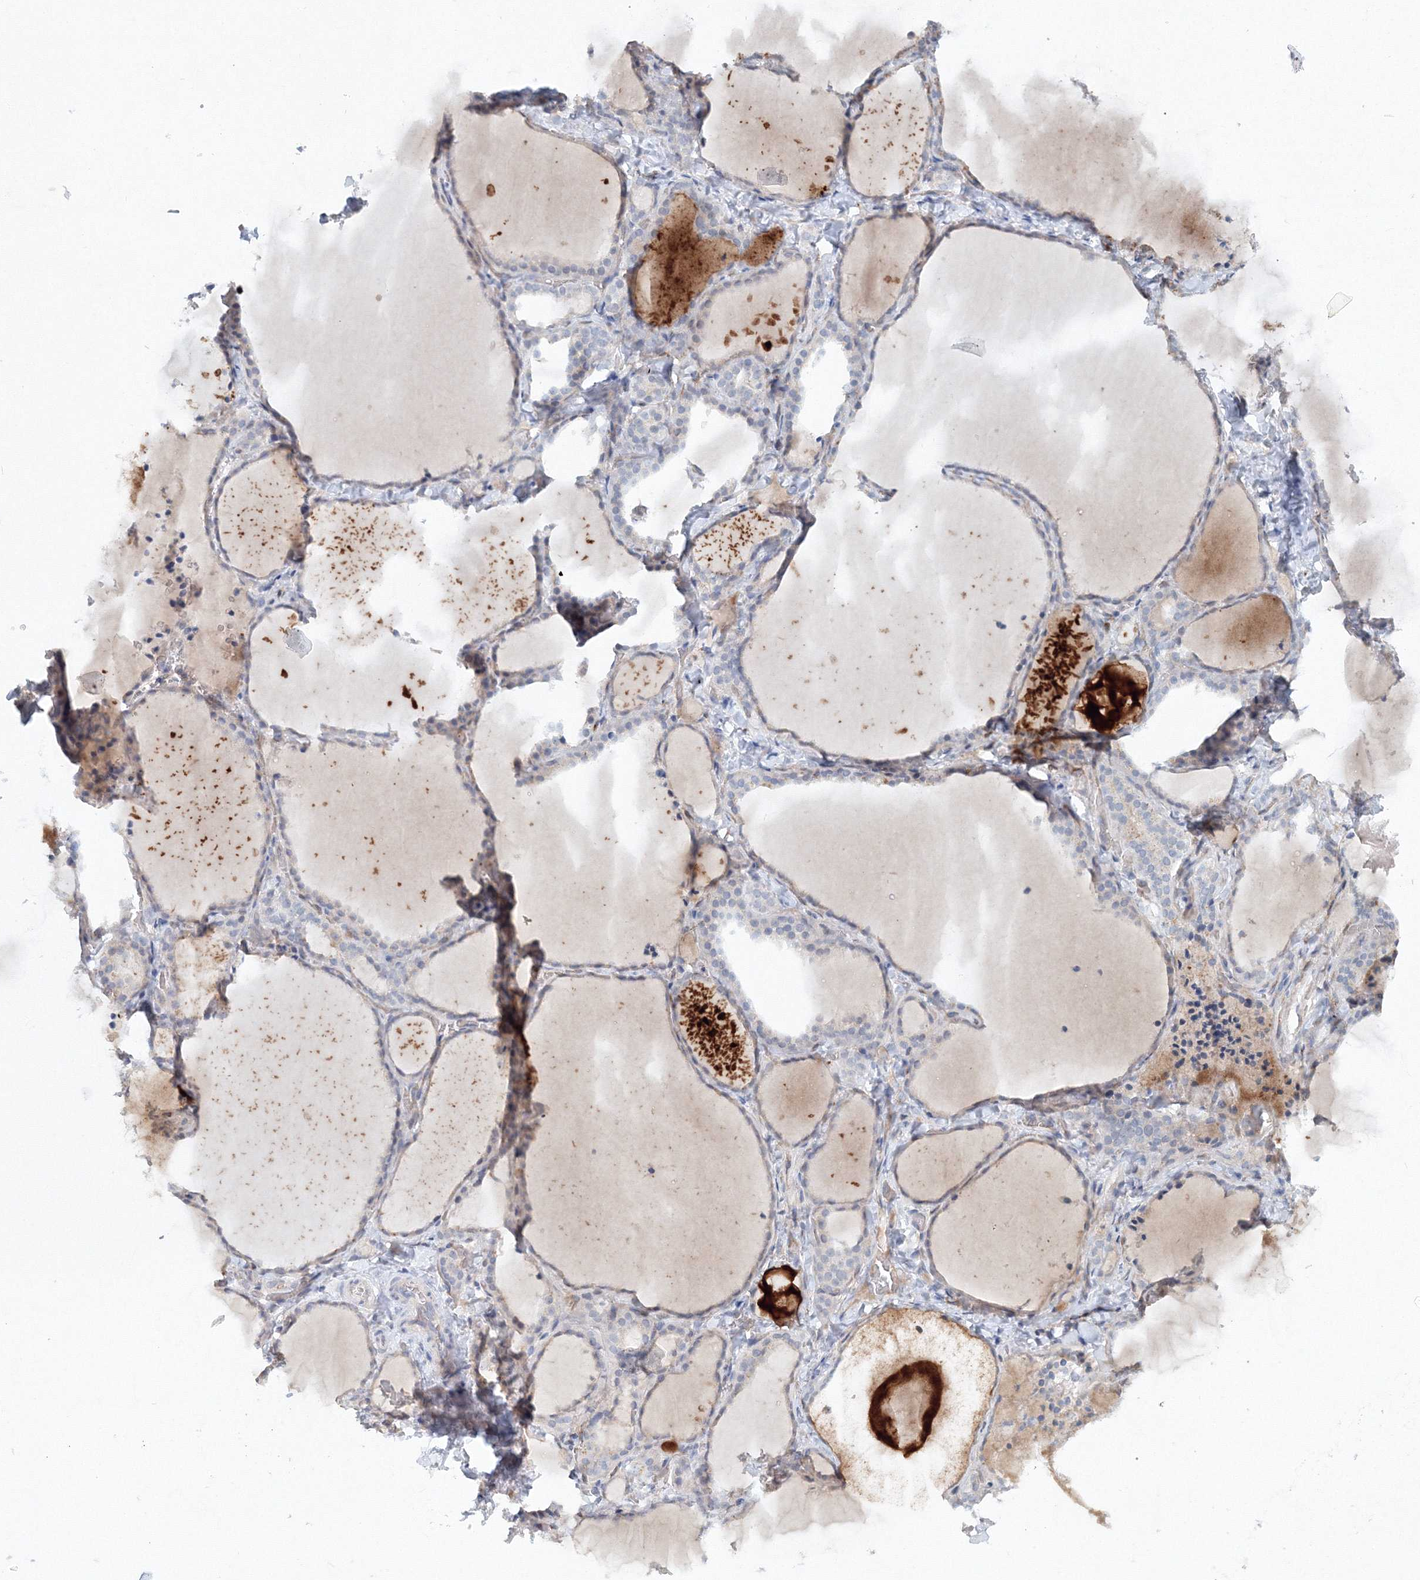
{"staining": {"intensity": "negative", "quantity": "none", "location": "none"}, "tissue": "thyroid gland", "cell_type": "Glandular cells", "image_type": "normal", "snomed": [{"axis": "morphology", "description": "Normal tissue, NOS"}, {"axis": "topography", "description": "Thyroid gland"}], "caption": "High magnification brightfield microscopy of normal thyroid gland stained with DAB (brown) and counterstained with hematoxylin (blue): glandular cells show no significant positivity. (DAB immunohistochemistry (IHC) visualized using brightfield microscopy, high magnification).", "gene": "SH3BP5", "patient": {"sex": "female", "age": 22}}